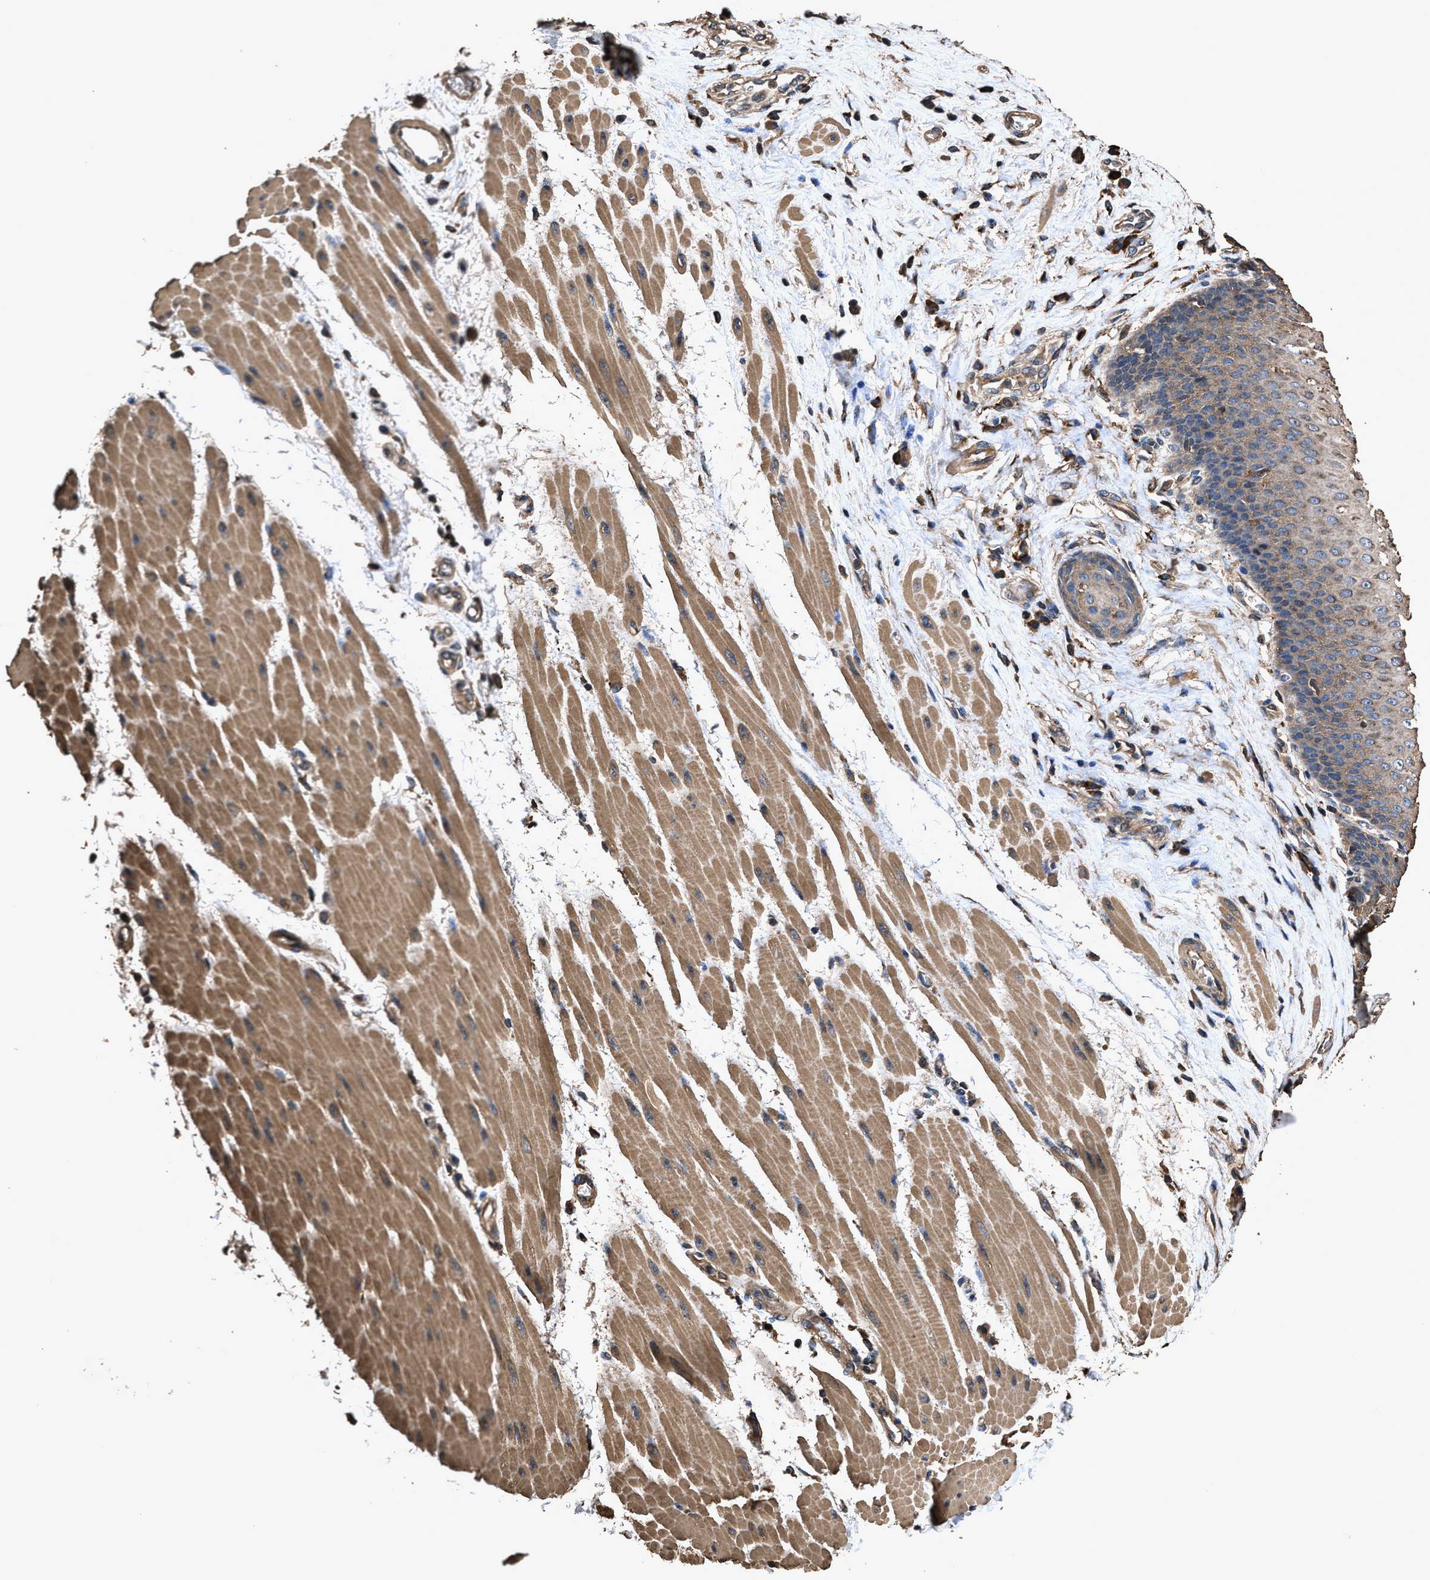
{"staining": {"intensity": "weak", "quantity": ">75%", "location": "cytoplasmic/membranous"}, "tissue": "esophagus", "cell_type": "Squamous epithelial cells", "image_type": "normal", "snomed": [{"axis": "morphology", "description": "Normal tissue, NOS"}, {"axis": "topography", "description": "Esophagus"}], "caption": "A high-resolution micrograph shows immunohistochemistry staining of normal esophagus, which exhibits weak cytoplasmic/membranous expression in about >75% of squamous epithelial cells.", "gene": "ZMYND19", "patient": {"sex": "male", "age": 48}}